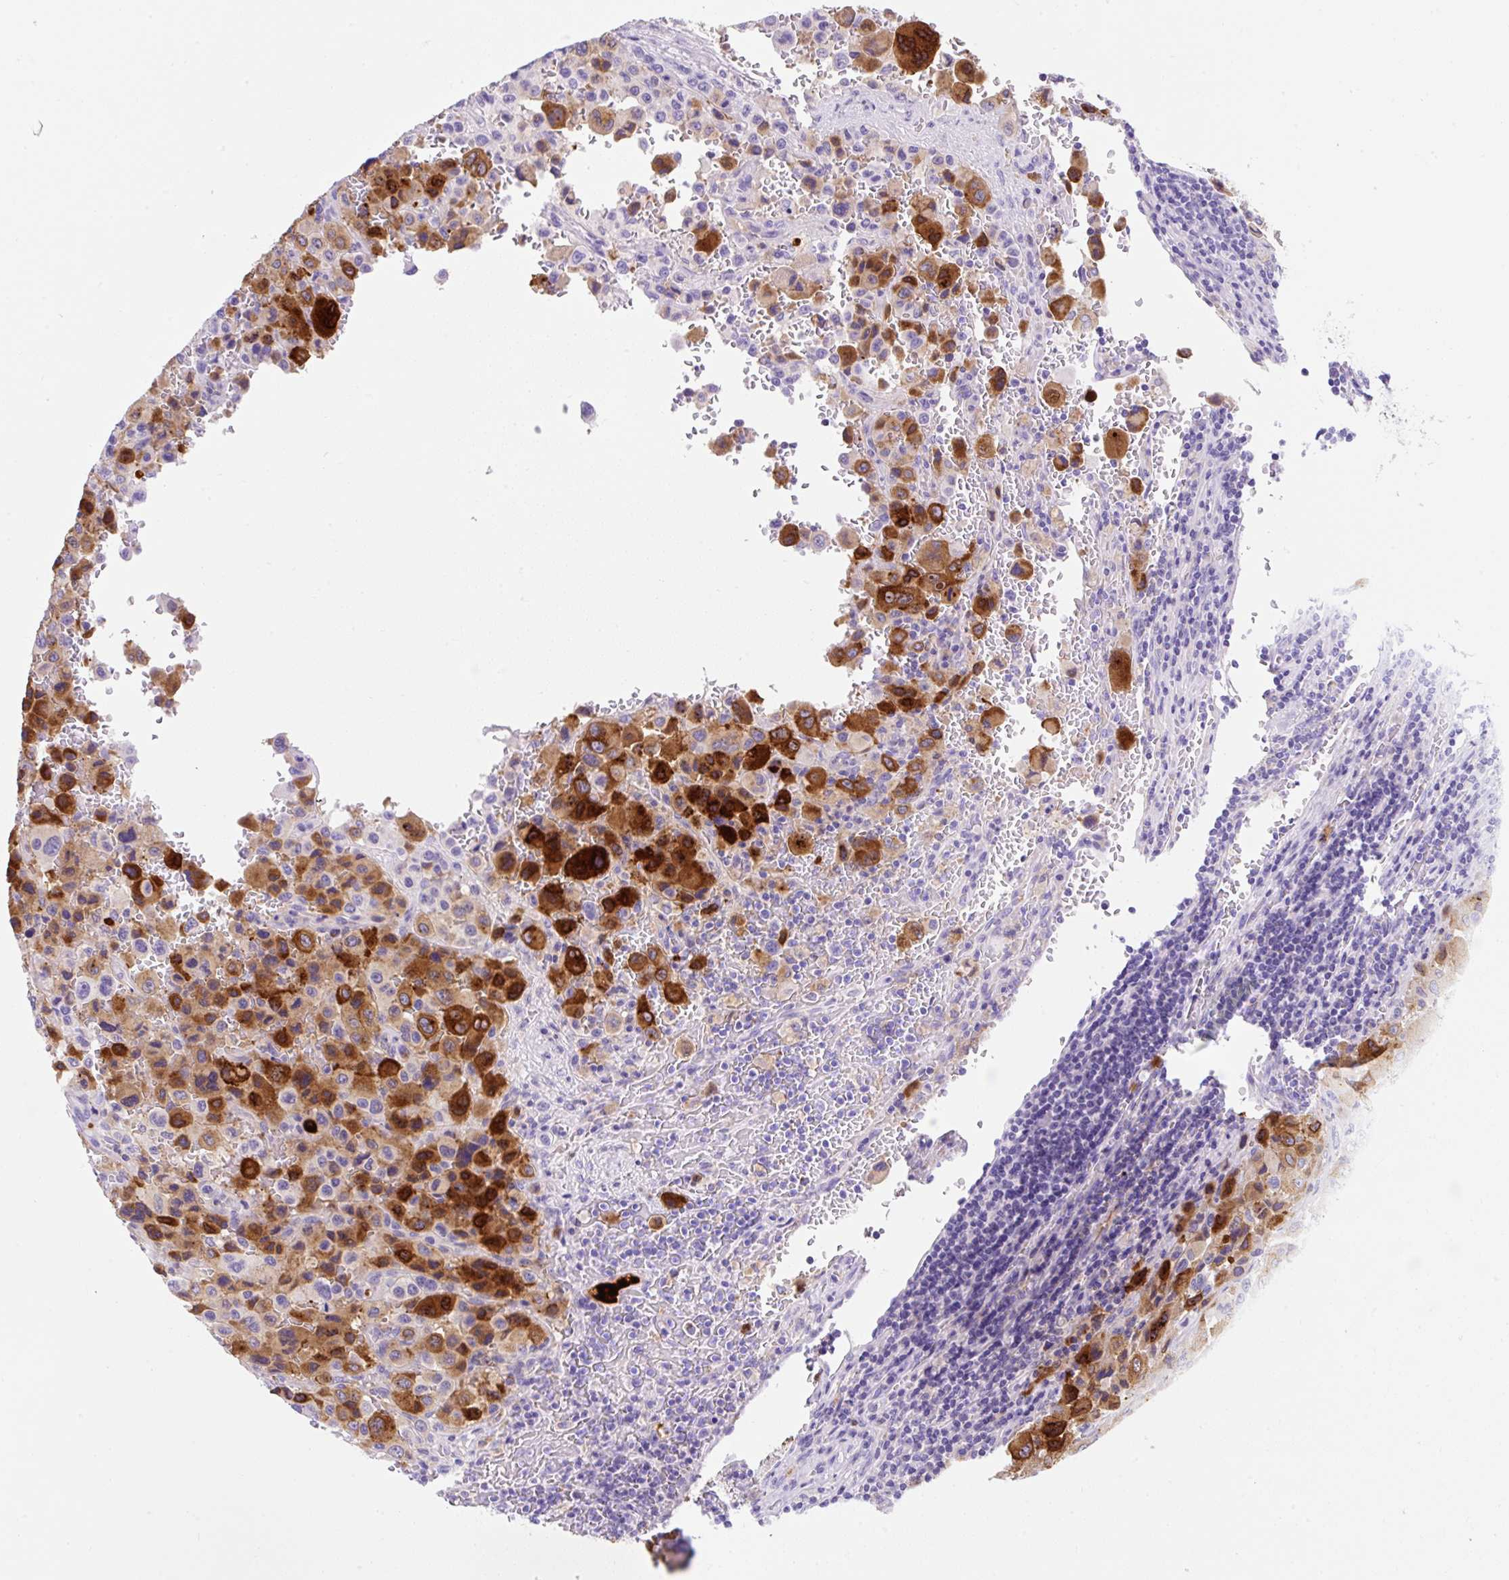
{"staining": {"intensity": "strong", "quantity": "25%-75%", "location": "cytoplasmic/membranous"}, "tissue": "melanoma", "cell_type": "Tumor cells", "image_type": "cancer", "snomed": [{"axis": "morphology", "description": "Malignant melanoma, Metastatic site"}, {"axis": "topography", "description": "Lymph node"}], "caption": "IHC (DAB (3,3'-diaminobenzidine)) staining of human malignant melanoma (metastatic site) reveals strong cytoplasmic/membranous protein positivity in about 25%-75% of tumor cells. (Stains: DAB in brown, nuclei in blue, Microscopy: brightfield microscopy at high magnification).", "gene": "APOC4-APOC2", "patient": {"sex": "female", "age": 65}}